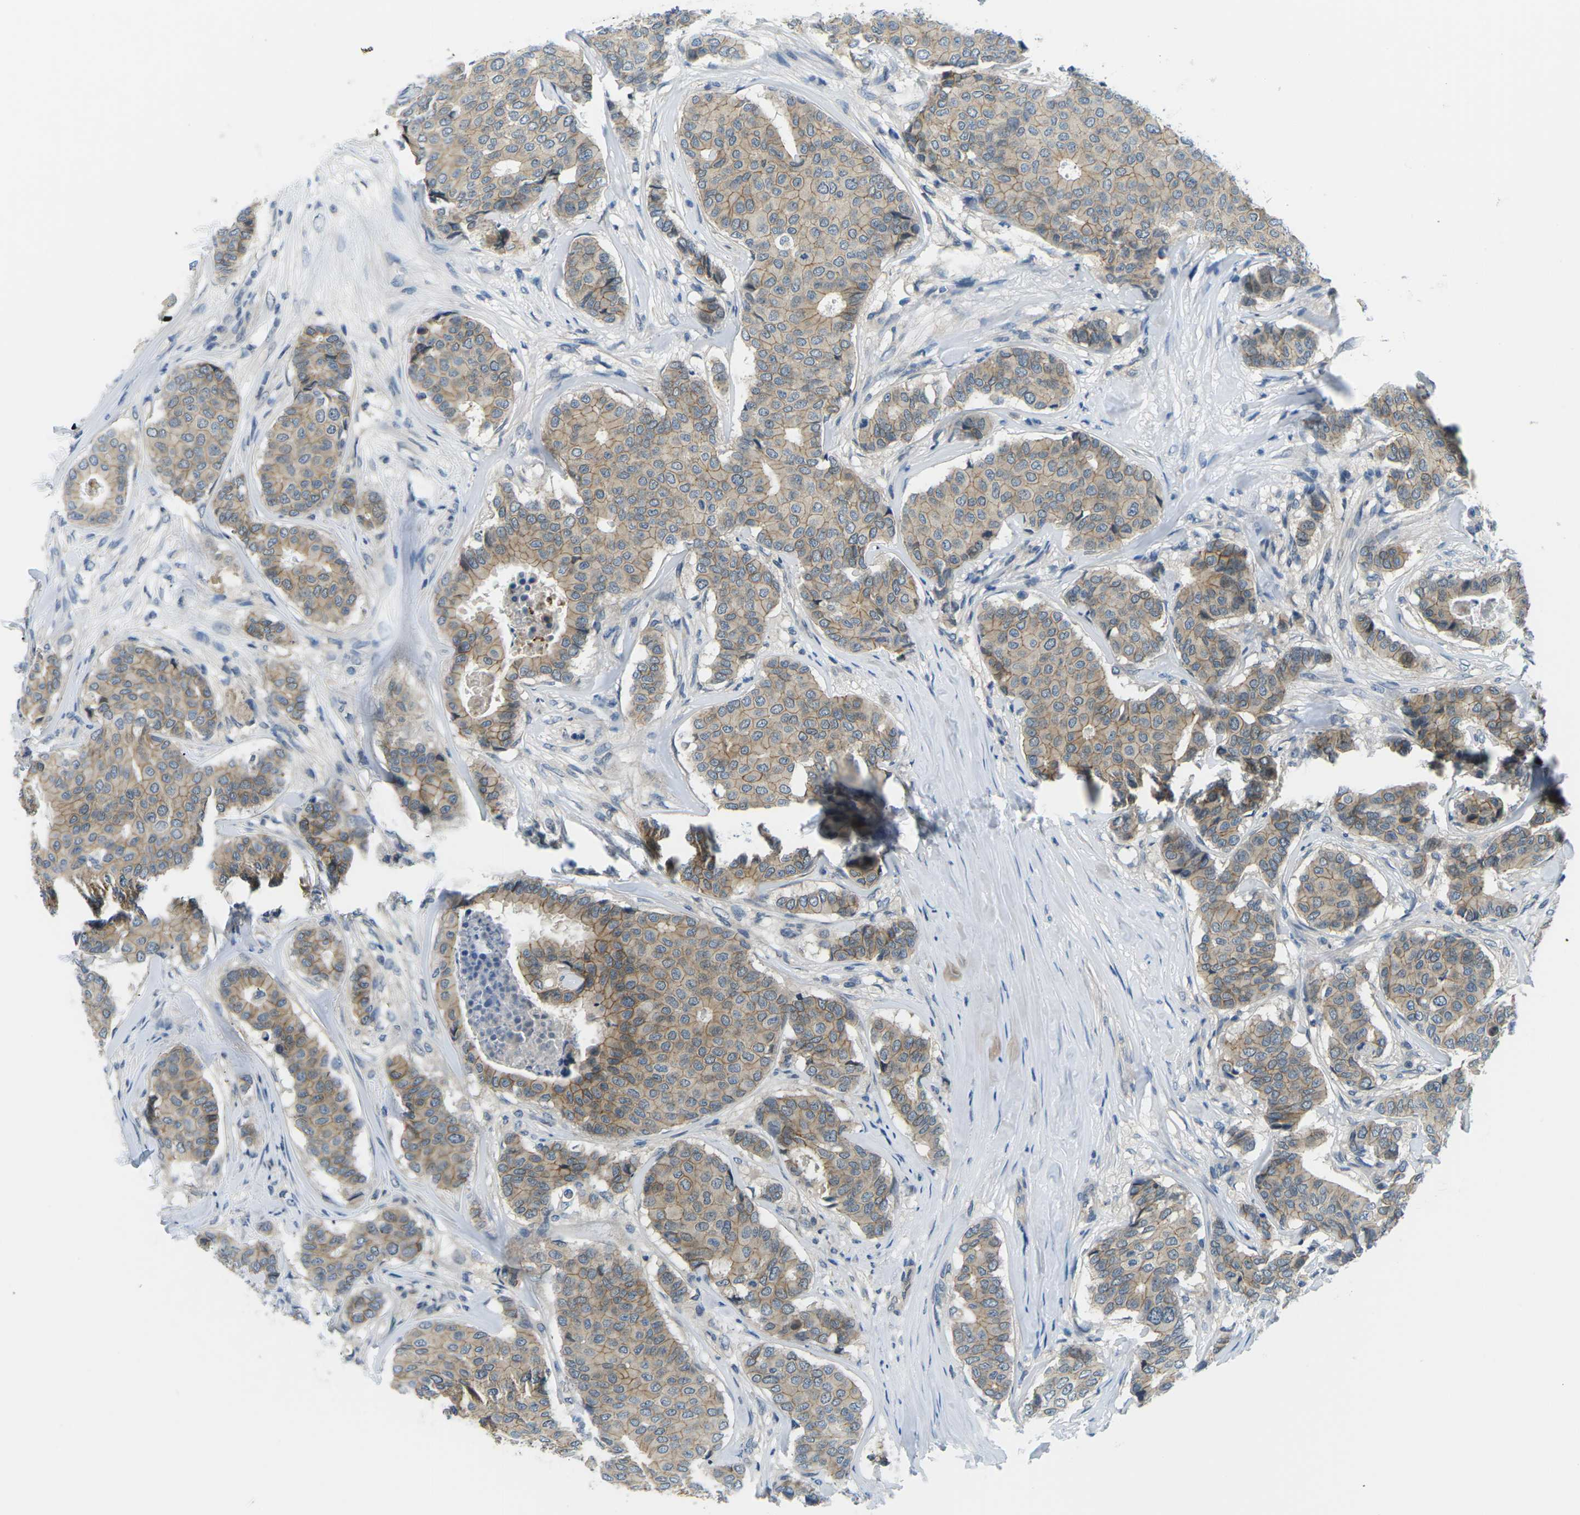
{"staining": {"intensity": "moderate", "quantity": ">75%", "location": "cytoplasmic/membranous"}, "tissue": "breast cancer", "cell_type": "Tumor cells", "image_type": "cancer", "snomed": [{"axis": "morphology", "description": "Duct carcinoma"}, {"axis": "topography", "description": "Breast"}], "caption": "Immunohistochemical staining of human breast cancer (infiltrating ductal carcinoma) demonstrates medium levels of moderate cytoplasmic/membranous staining in approximately >75% of tumor cells. (Stains: DAB in brown, nuclei in blue, Microscopy: brightfield microscopy at high magnification).", "gene": "CTNND1", "patient": {"sex": "female", "age": 75}}